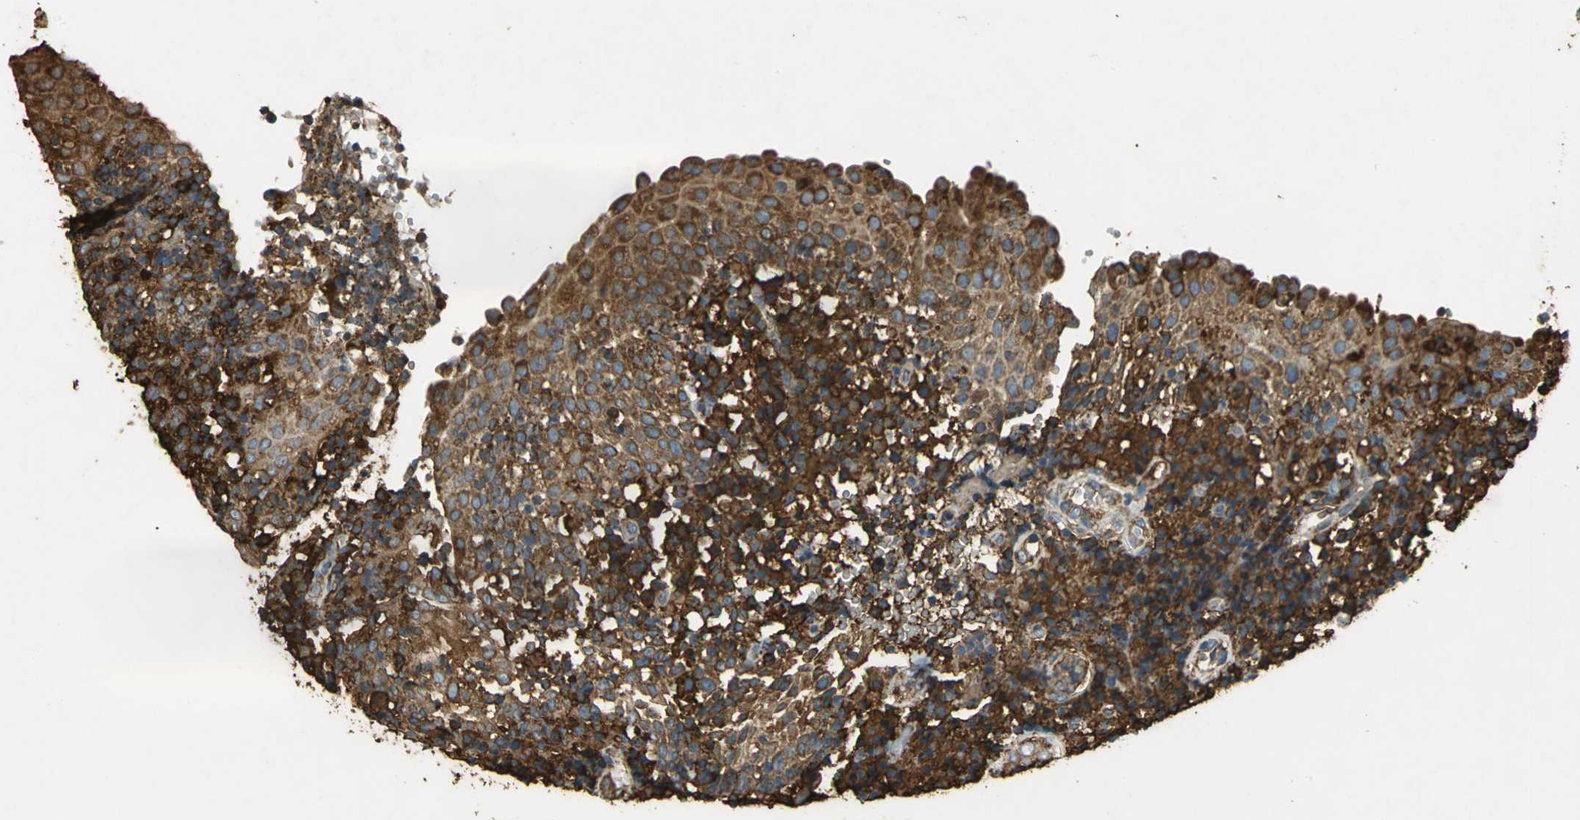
{"staining": {"intensity": "strong", "quantity": "25%-75%", "location": "cytoplasmic/membranous"}, "tissue": "tonsil", "cell_type": "Germinal center cells", "image_type": "normal", "snomed": [{"axis": "morphology", "description": "Normal tissue, NOS"}, {"axis": "topography", "description": "Tonsil"}], "caption": "The micrograph demonstrates staining of normal tonsil, revealing strong cytoplasmic/membranous protein positivity (brown color) within germinal center cells. The staining is performed using DAB brown chromogen to label protein expression. The nuclei are counter-stained blue using hematoxylin.", "gene": "HSP90B1", "patient": {"sex": "female", "age": 40}}